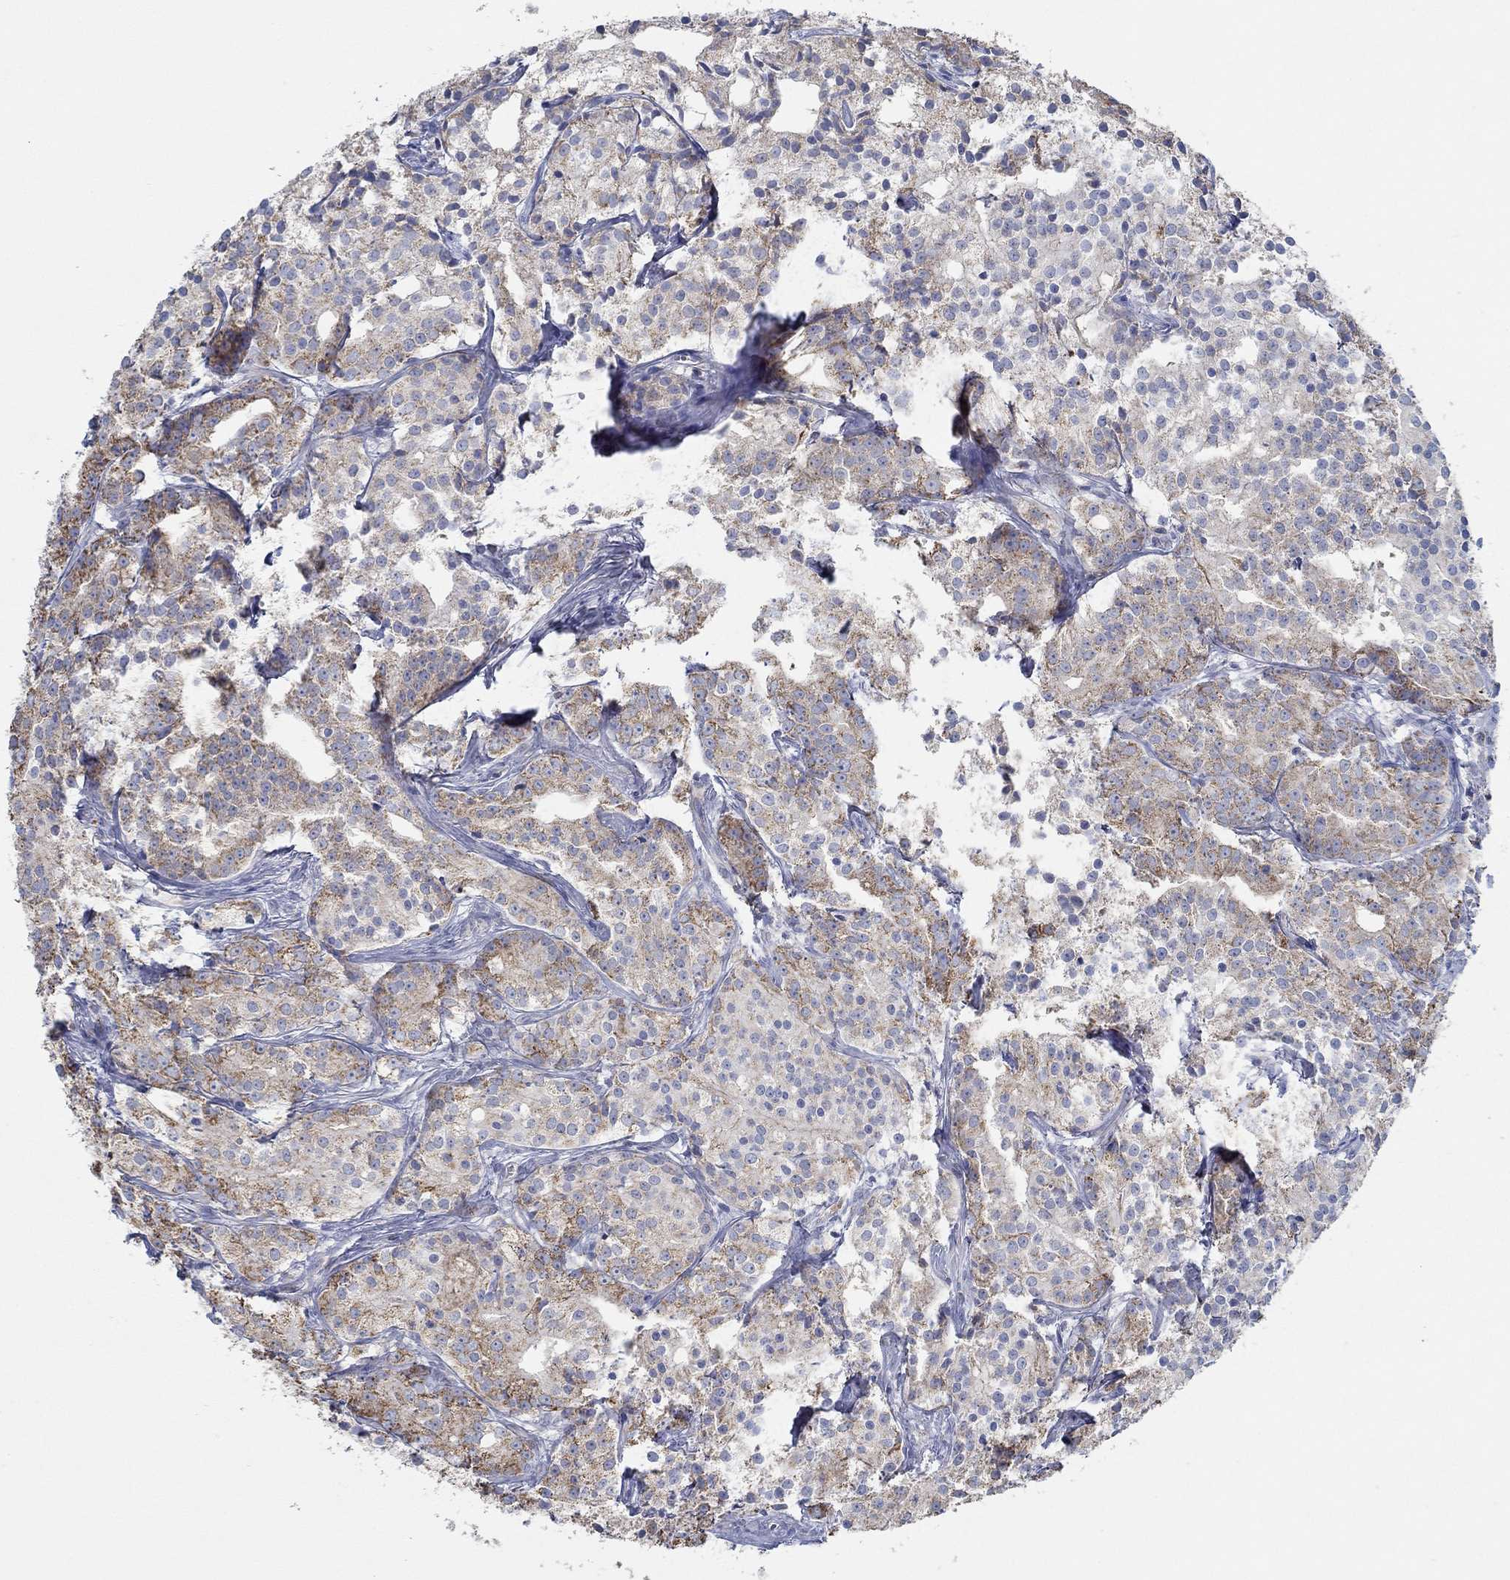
{"staining": {"intensity": "moderate", "quantity": ">75%", "location": "cytoplasmic/membranous"}, "tissue": "prostate cancer", "cell_type": "Tumor cells", "image_type": "cancer", "snomed": [{"axis": "morphology", "description": "Adenocarcinoma, Medium grade"}, {"axis": "topography", "description": "Prostate"}], "caption": "This photomicrograph displays immunohistochemistry staining of prostate medium-grade adenocarcinoma, with medium moderate cytoplasmic/membranous positivity in about >75% of tumor cells.", "gene": "GLOD5", "patient": {"sex": "male", "age": 74}}